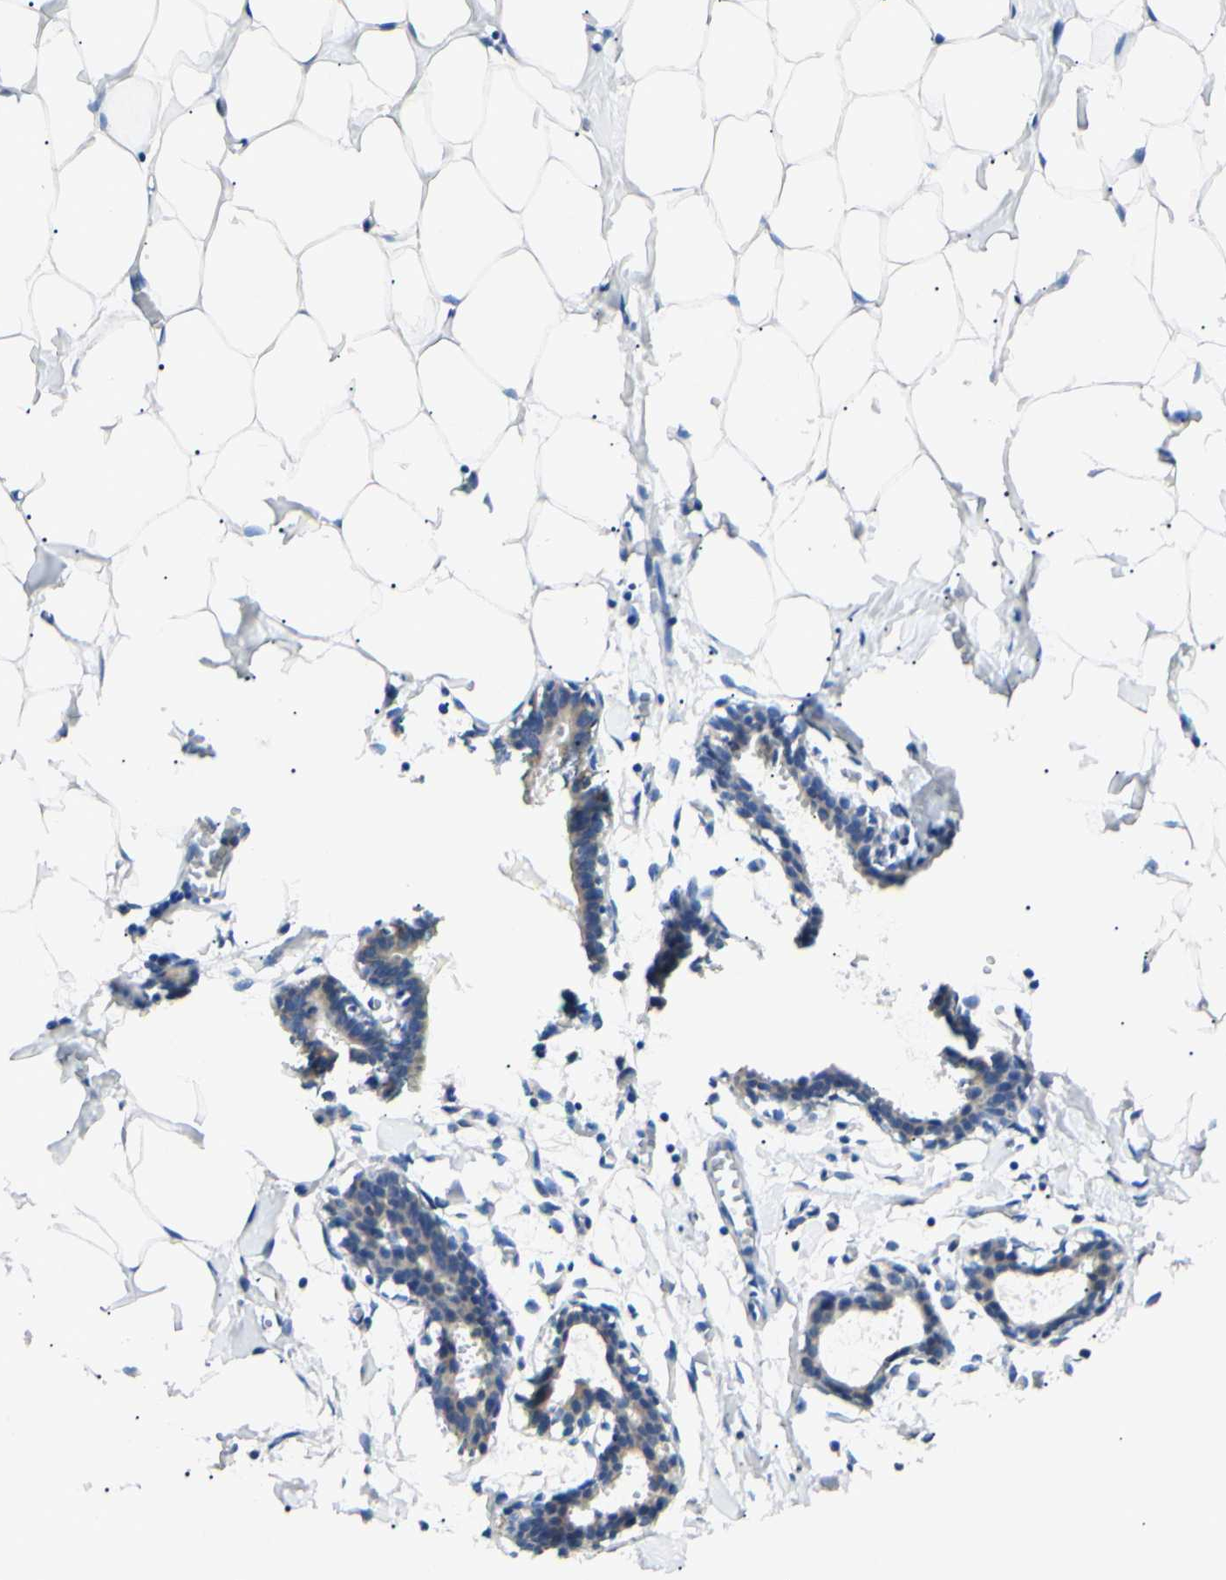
{"staining": {"intensity": "negative", "quantity": "none", "location": "none"}, "tissue": "breast", "cell_type": "Adipocytes", "image_type": "normal", "snomed": [{"axis": "morphology", "description": "Normal tissue, NOS"}, {"axis": "topography", "description": "Breast"}], "caption": "This image is of unremarkable breast stained with immunohistochemistry to label a protein in brown with the nuclei are counter-stained blue. There is no expression in adipocytes. (IHC, brightfield microscopy, high magnification).", "gene": "DNAJB12", "patient": {"sex": "female", "age": 27}}